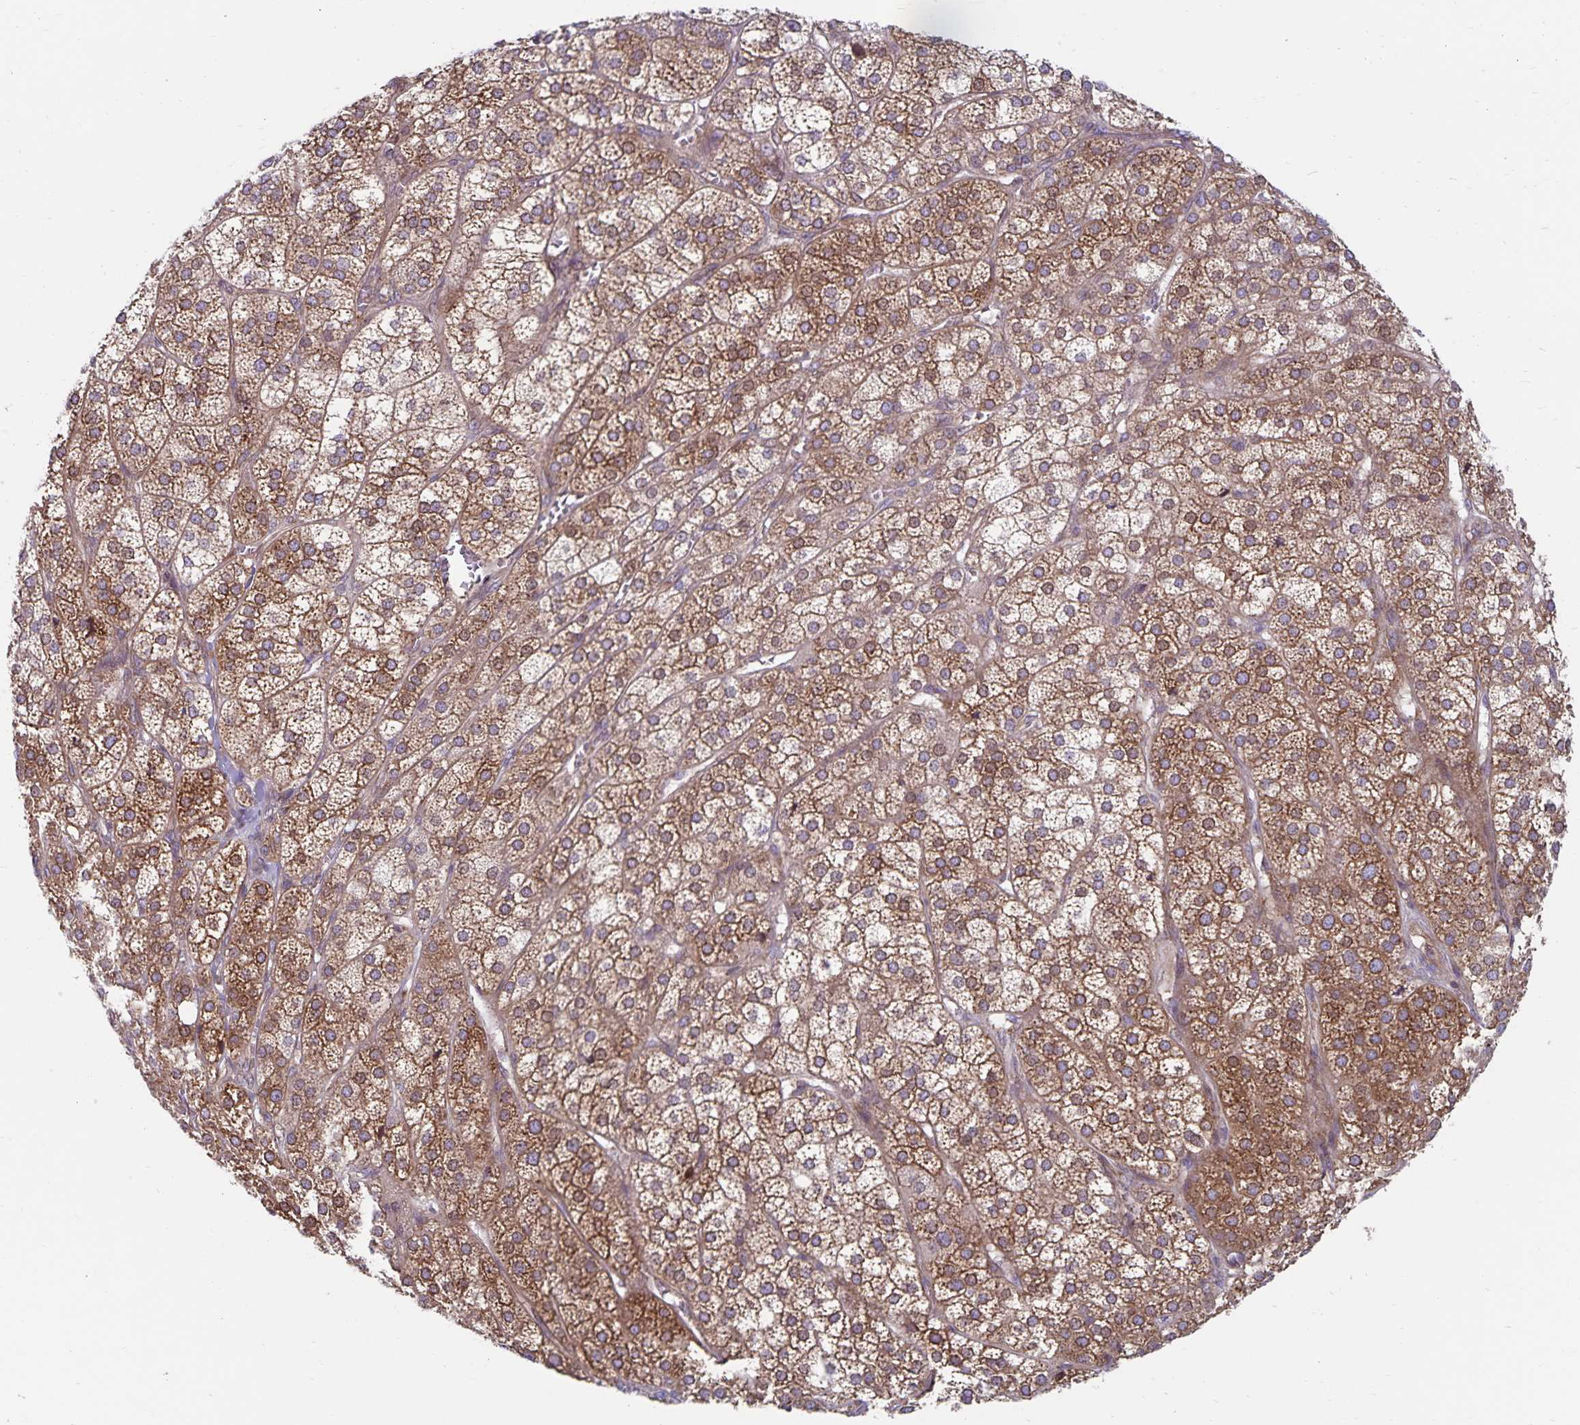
{"staining": {"intensity": "moderate", "quantity": ">75%", "location": "cytoplasmic/membranous"}, "tissue": "adrenal gland", "cell_type": "Glandular cells", "image_type": "normal", "snomed": [{"axis": "morphology", "description": "Normal tissue, NOS"}, {"axis": "topography", "description": "Adrenal gland"}], "caption": "Protein expression by IHC demonstrates moderate cytoplasmic/membranous expression in about >75% of glandular cells in benign adrenal gland. (Stains: DAB (3,3'-diaminobenzidine) in brown, nuclei in blue, Microscopy: brightfield microscopy at high magnification).", "gene": "SEC62", "patient": {"sex": "female", "age": 60}}